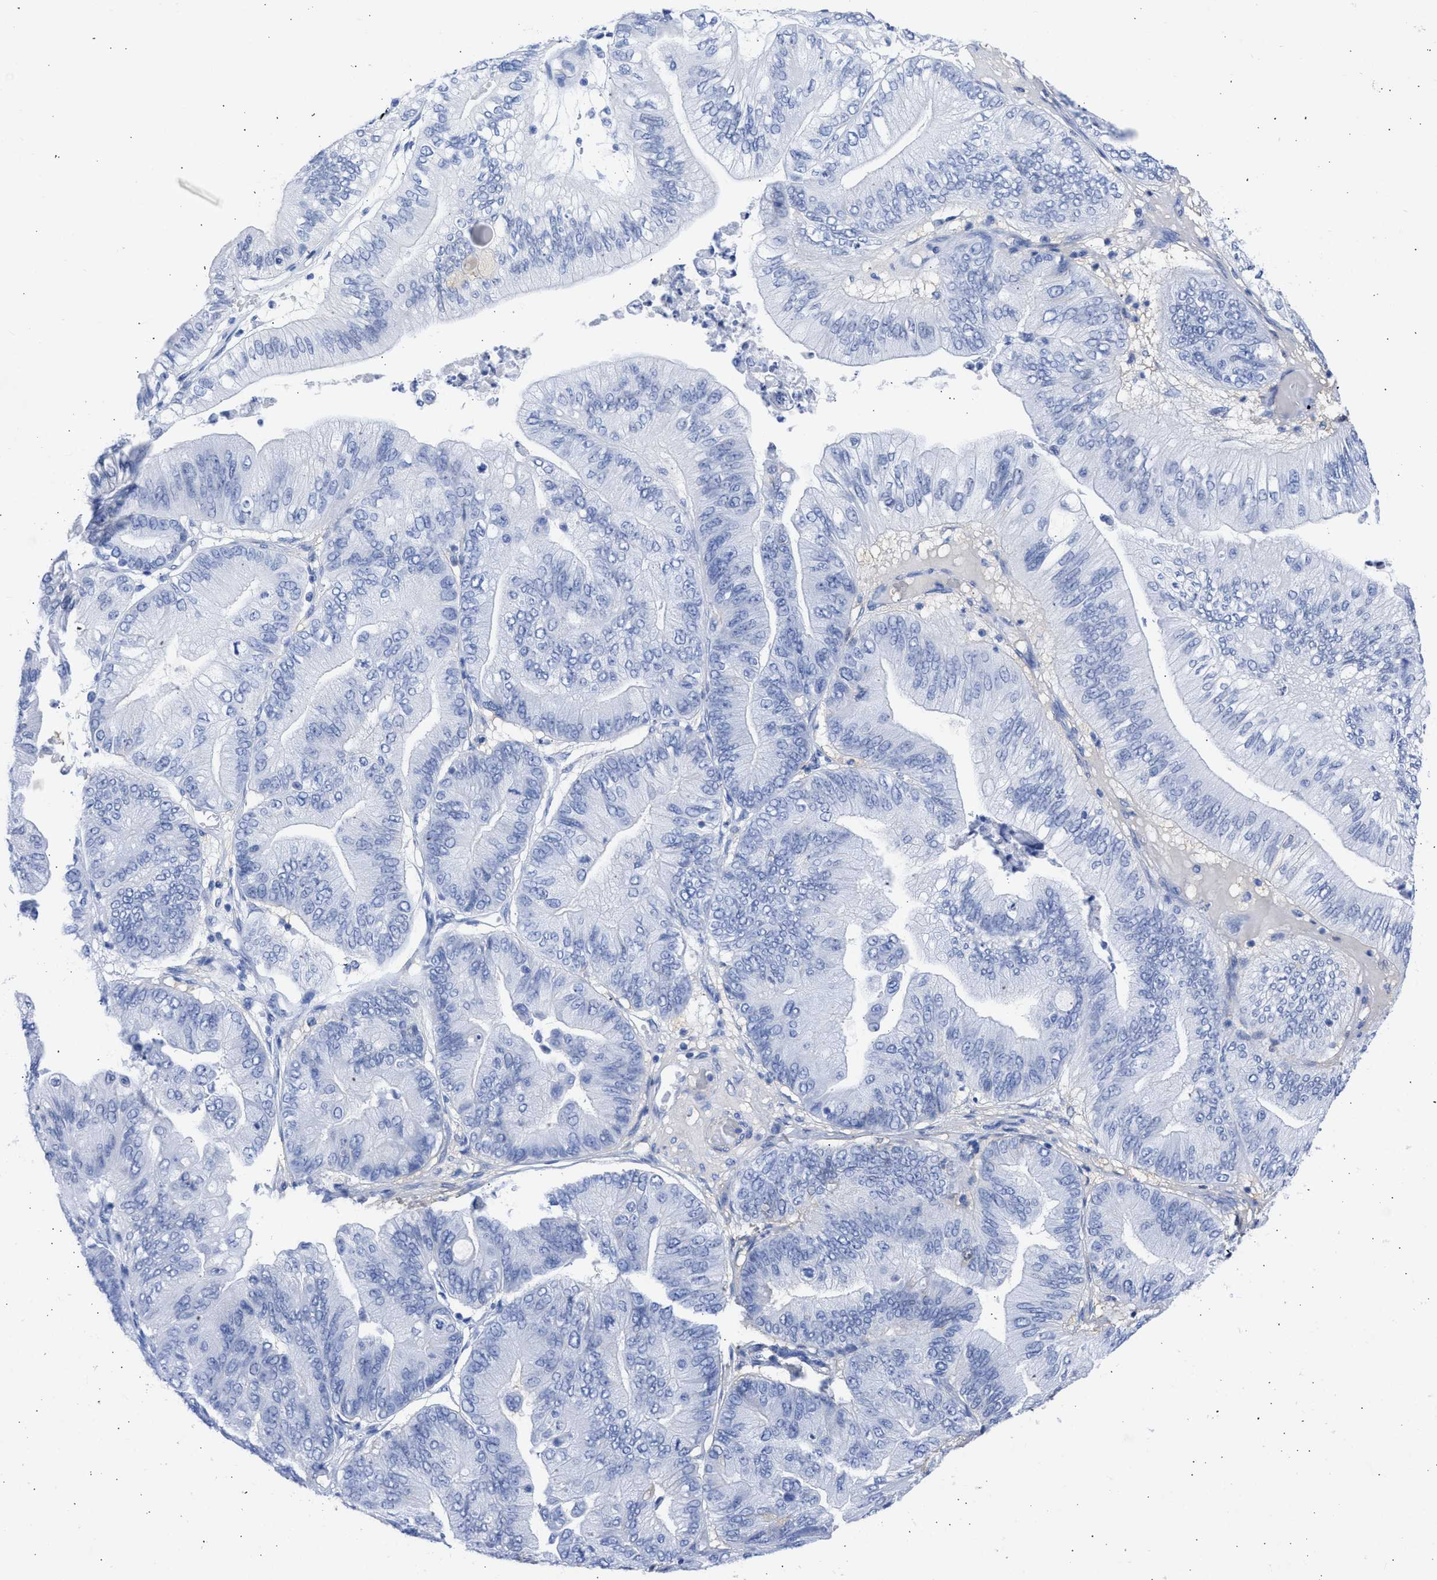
{"staining": {"intensity": "negative", "quantity": "none", "location": "none"}, "tissue": "ovarian cancer", "cell_type": "Tumor cells", "image_type": "cancer", "snomed": [{"axis": "morphology", "description": "Cystadenocarcinoma, mucinous, NOS"}, {"axis": "topography", "description": "Ovary"}], "caption": "IHC micrograph of neoplastic tissue: ovarian cancer stained with DAB (3,3'-diaminobenzidine) demonstrates no significant protein staining in tumor cells.", "gene": "RSPH1", "patient": {"sex": "female", "age": 61}}